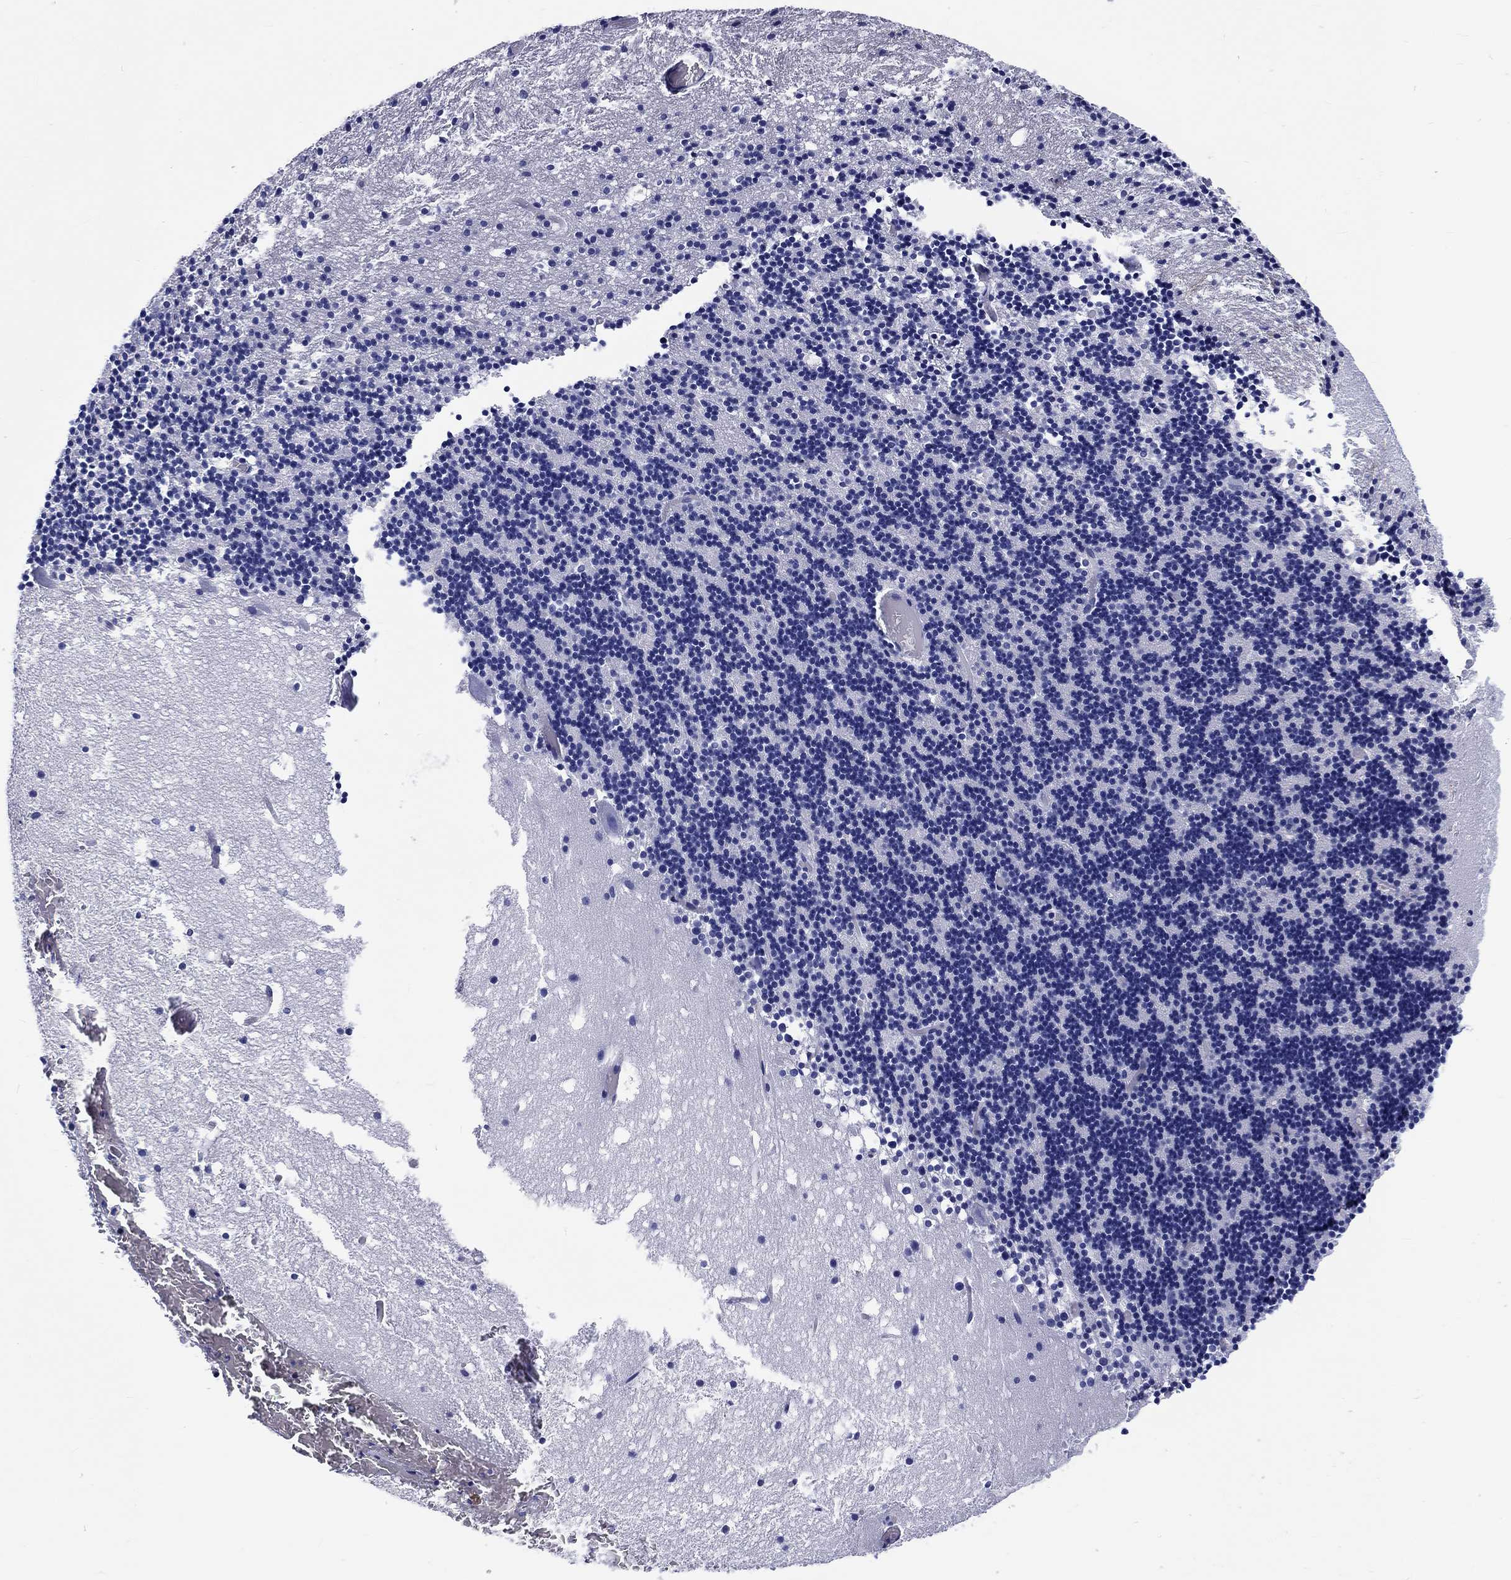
{"staining": {"intensity": "negative", "quantity": "none", "location": "none"}, "tissue": "cerebellum", "cell_type": "Cells in granular layer", "image_type": "normal", "snomed": [{"axis": "morphology", "description": "Normal tissue, NOS"}, {"axis": "topography", "description": "Cerebellum"}], "caption": "Human cerebellum stained for a protein using immunohistochemistry (IHC) shows no staining in cells in granular layer.", "gene": "CDY1B", "patient": {"sex": "male", "age": 37}}